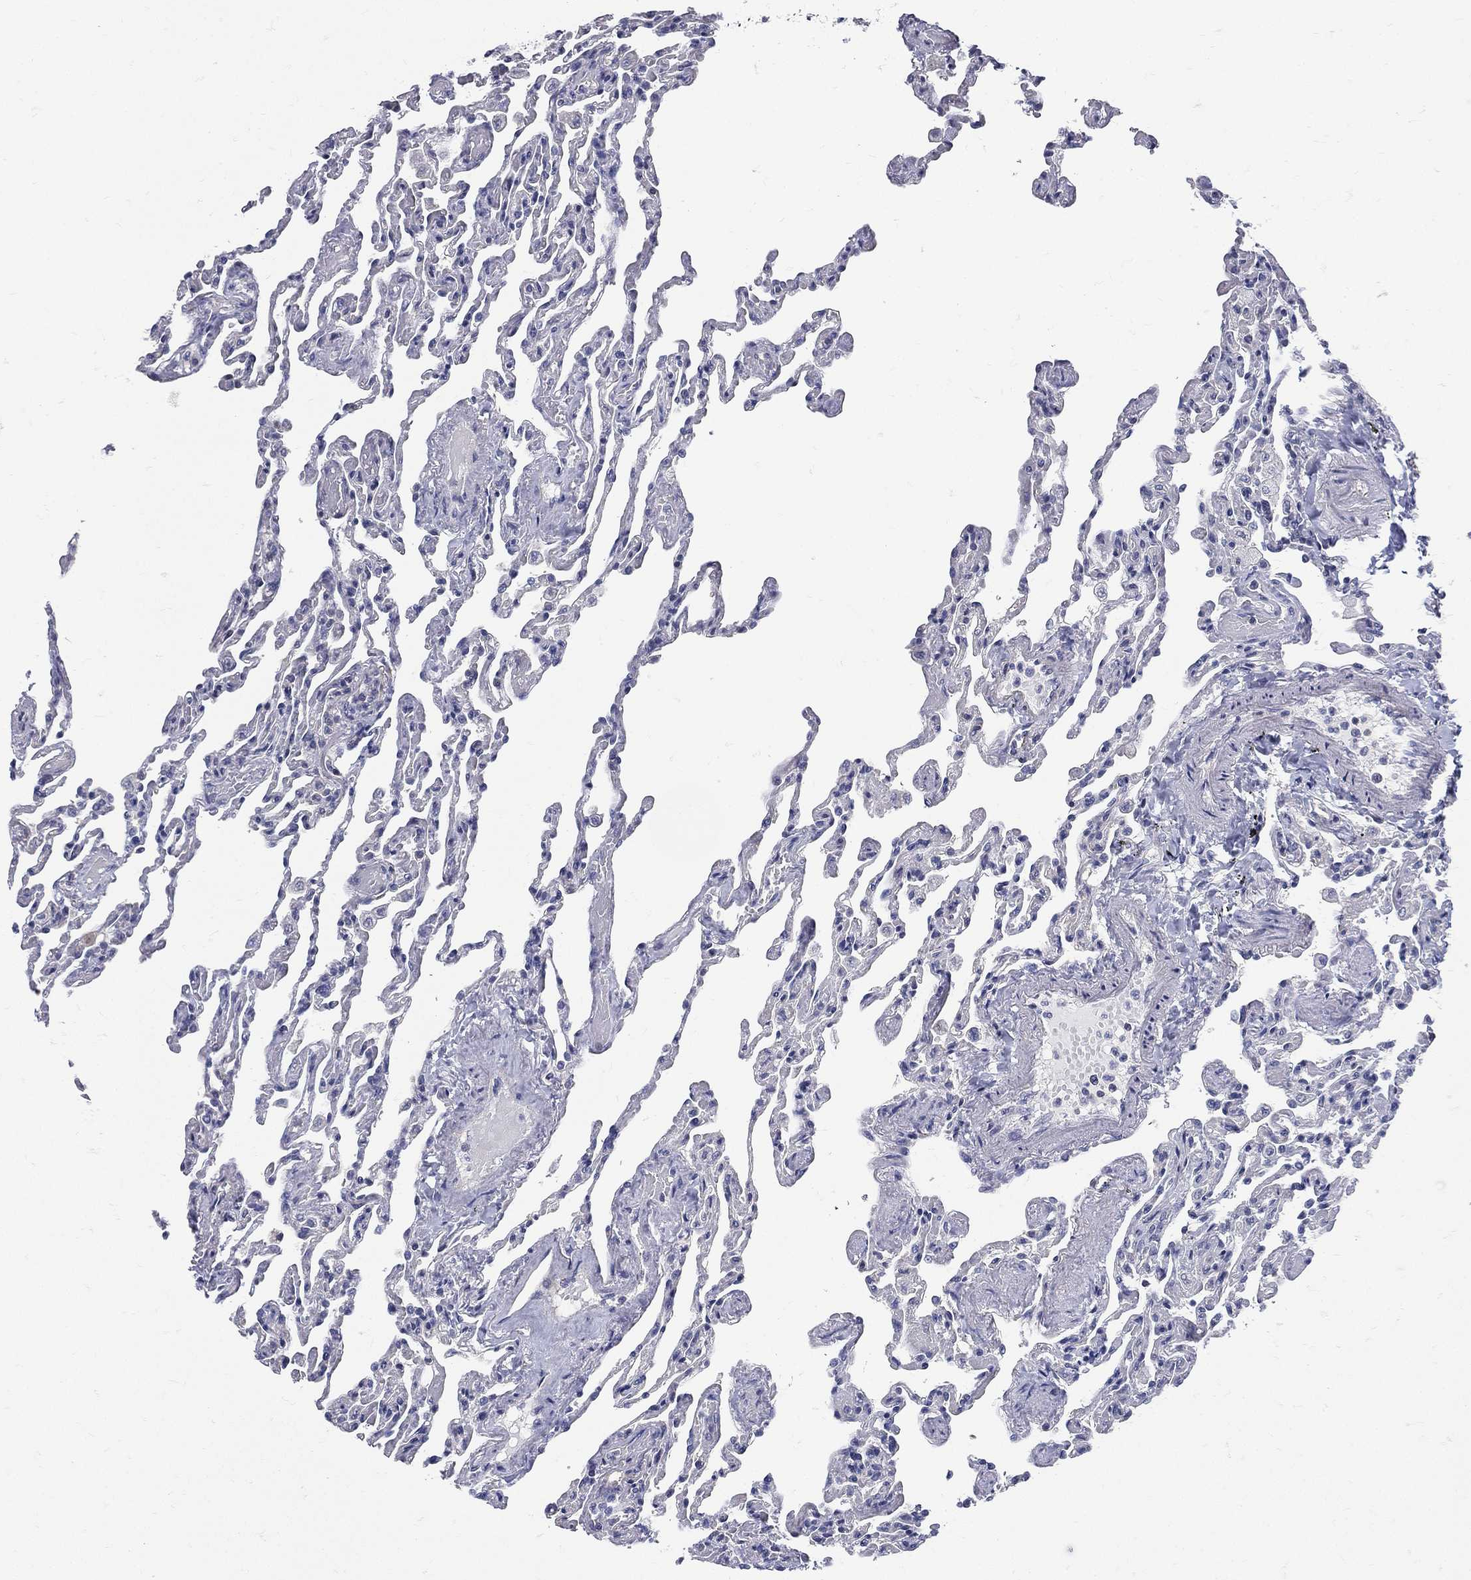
{"staining": {"intensity": "negative", "quantity": "none", "location": "none"}, "tissue": "lung", "cell_type": "Alveolar cells", "image_type": "normal", "snomed": [{"axis": "morphology", "description": "Normal tissue, NOS"}, {"axis": "topography", "description": "Lung"}], "caption": "A micrograph of human lung is negative for staining in alveolar cells.", "gene": "ETNPPL", "patient": {"sex": "female", "age": 43}}